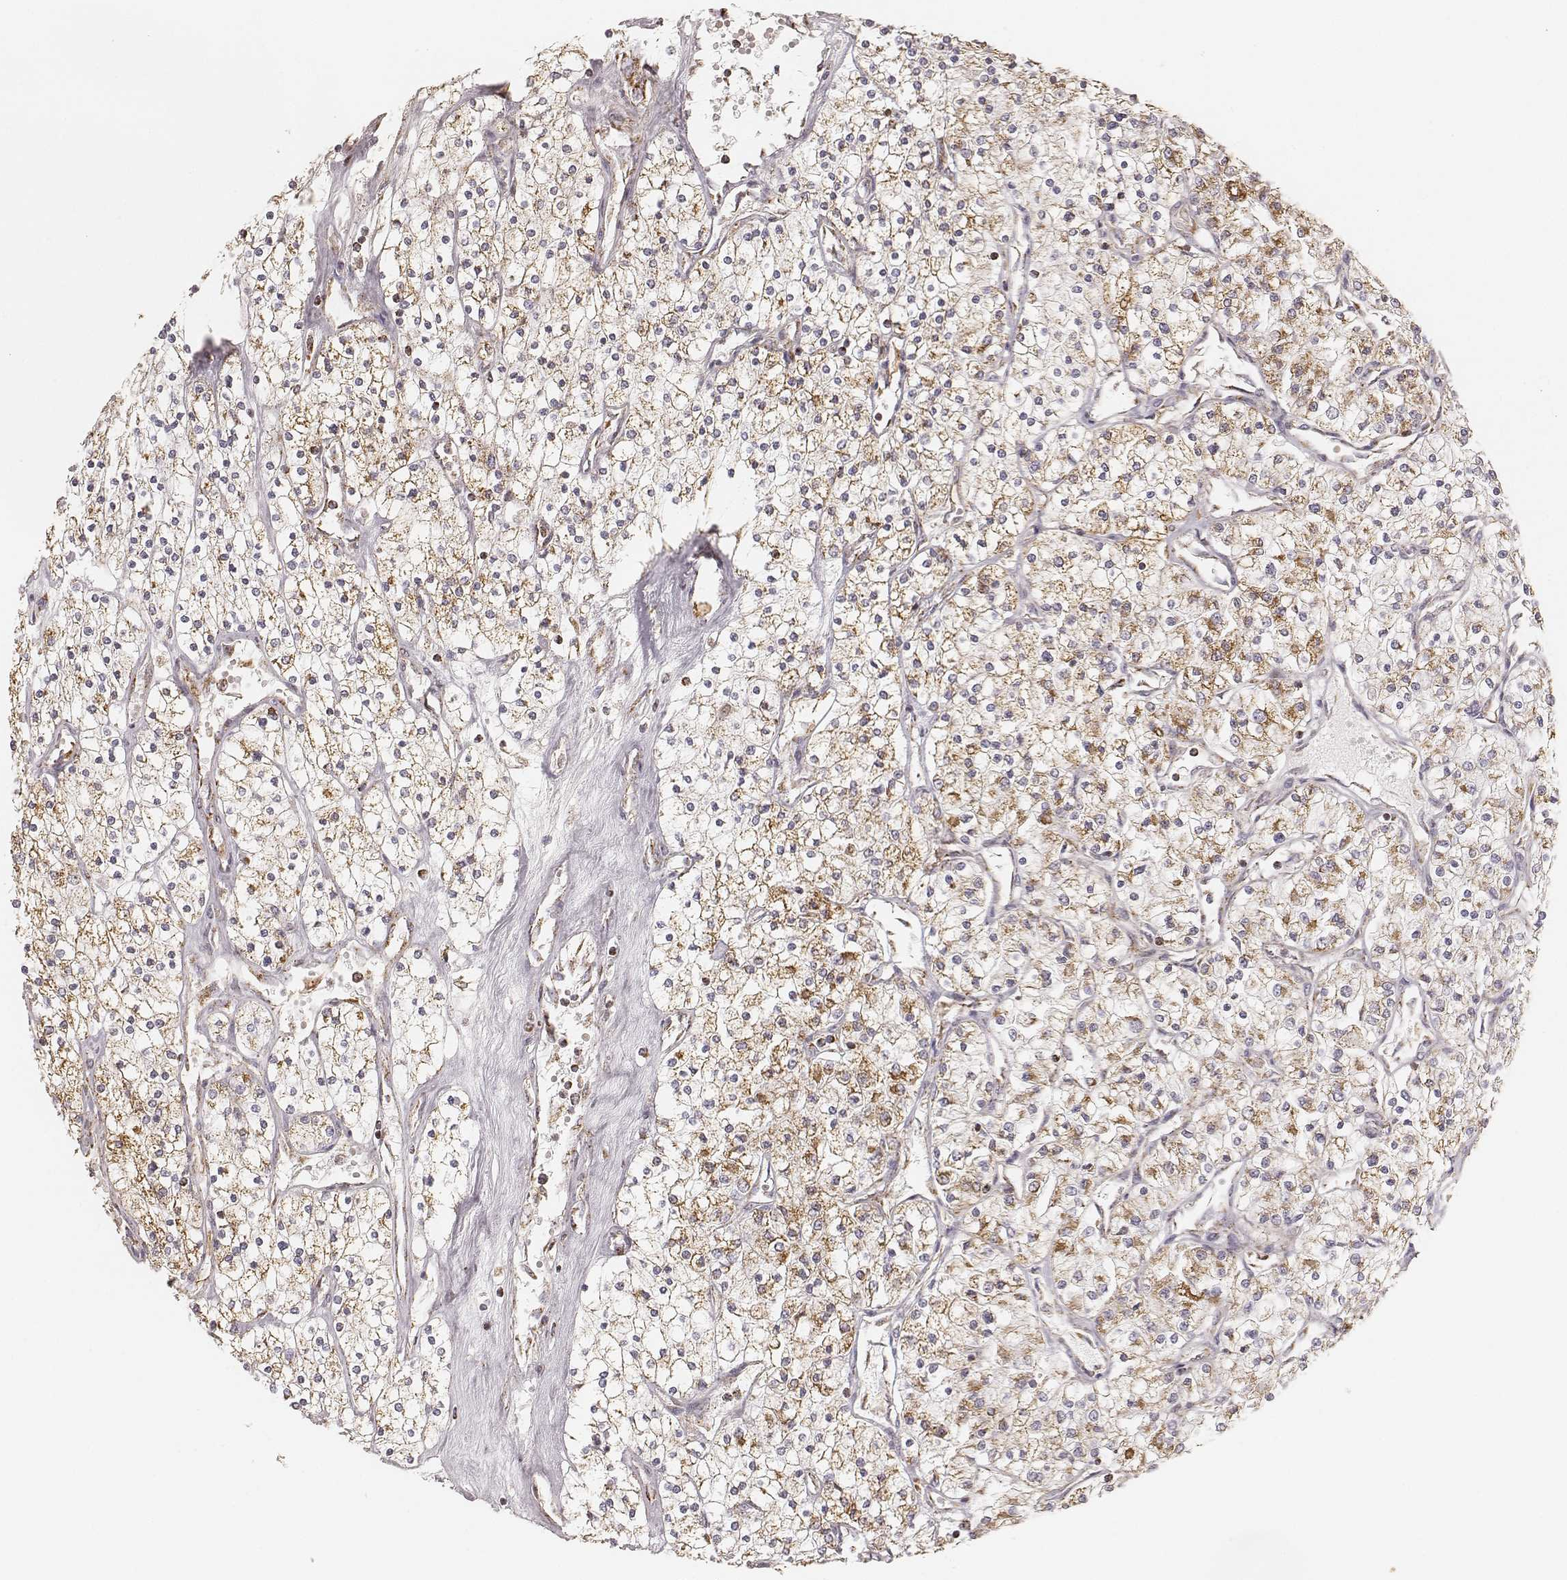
{"staining": {"intensity": "moderate", "quantity": ">75%", "location": "cytoplasmic/membranous"}, "tissue": "renal cancer", "cell_type": "Tumor cells", "image_type": "cancer", "snomed": [{"axis": "morphology", "description": "Adenocarcinoma, NOS"}, {"axis": "topography", "description": "Kidney"}], "caption": "Brown immunohistochemical staining in renal cancer shows moderate cytoplasmic/membranous staining in about >75% of tumor cells.", "gene": "CS", "patient": {"sex": "male", "age": 80}}